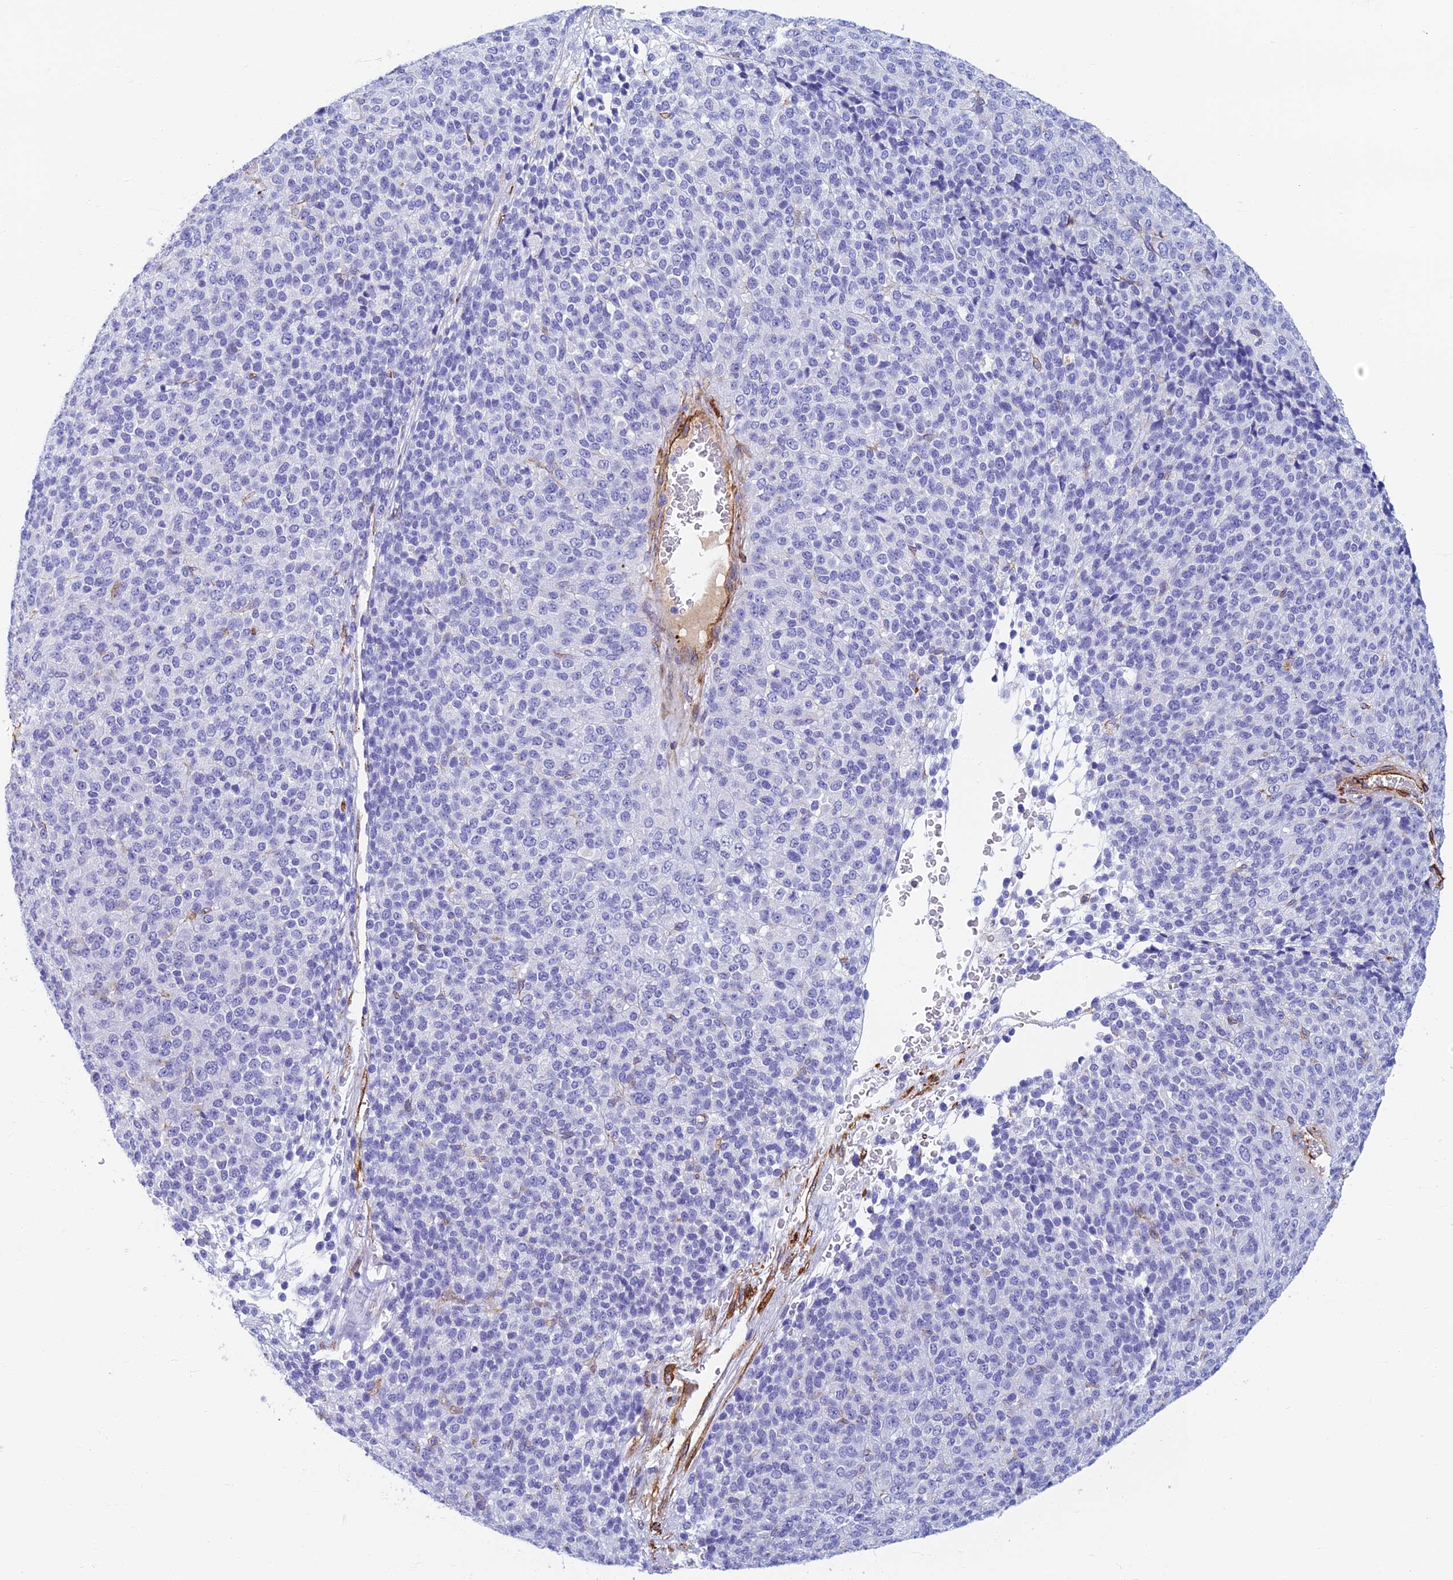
{"staining": {"intensity": "negative", "quantity": "none", "location": "none"}, "tissue": "melanoma", "cell_type": "Tumor cells", "image_type": "cancer", "snomed": [{"axis": "morphology", "description": "Malignant melanoma, Metastatic site"}, {"axis": "topography", "description": "Brain"}], "caption": "The micrograph demonstrates no staining of tumor cells in melanoma. (DAB (3,3'-diaminobenzidine) immunohistochemistry (IHC) visualized using brightfield microscopy, high magnification).", "gene": "ETFRF1", "patient": {"sex": "female", "age": 56}}